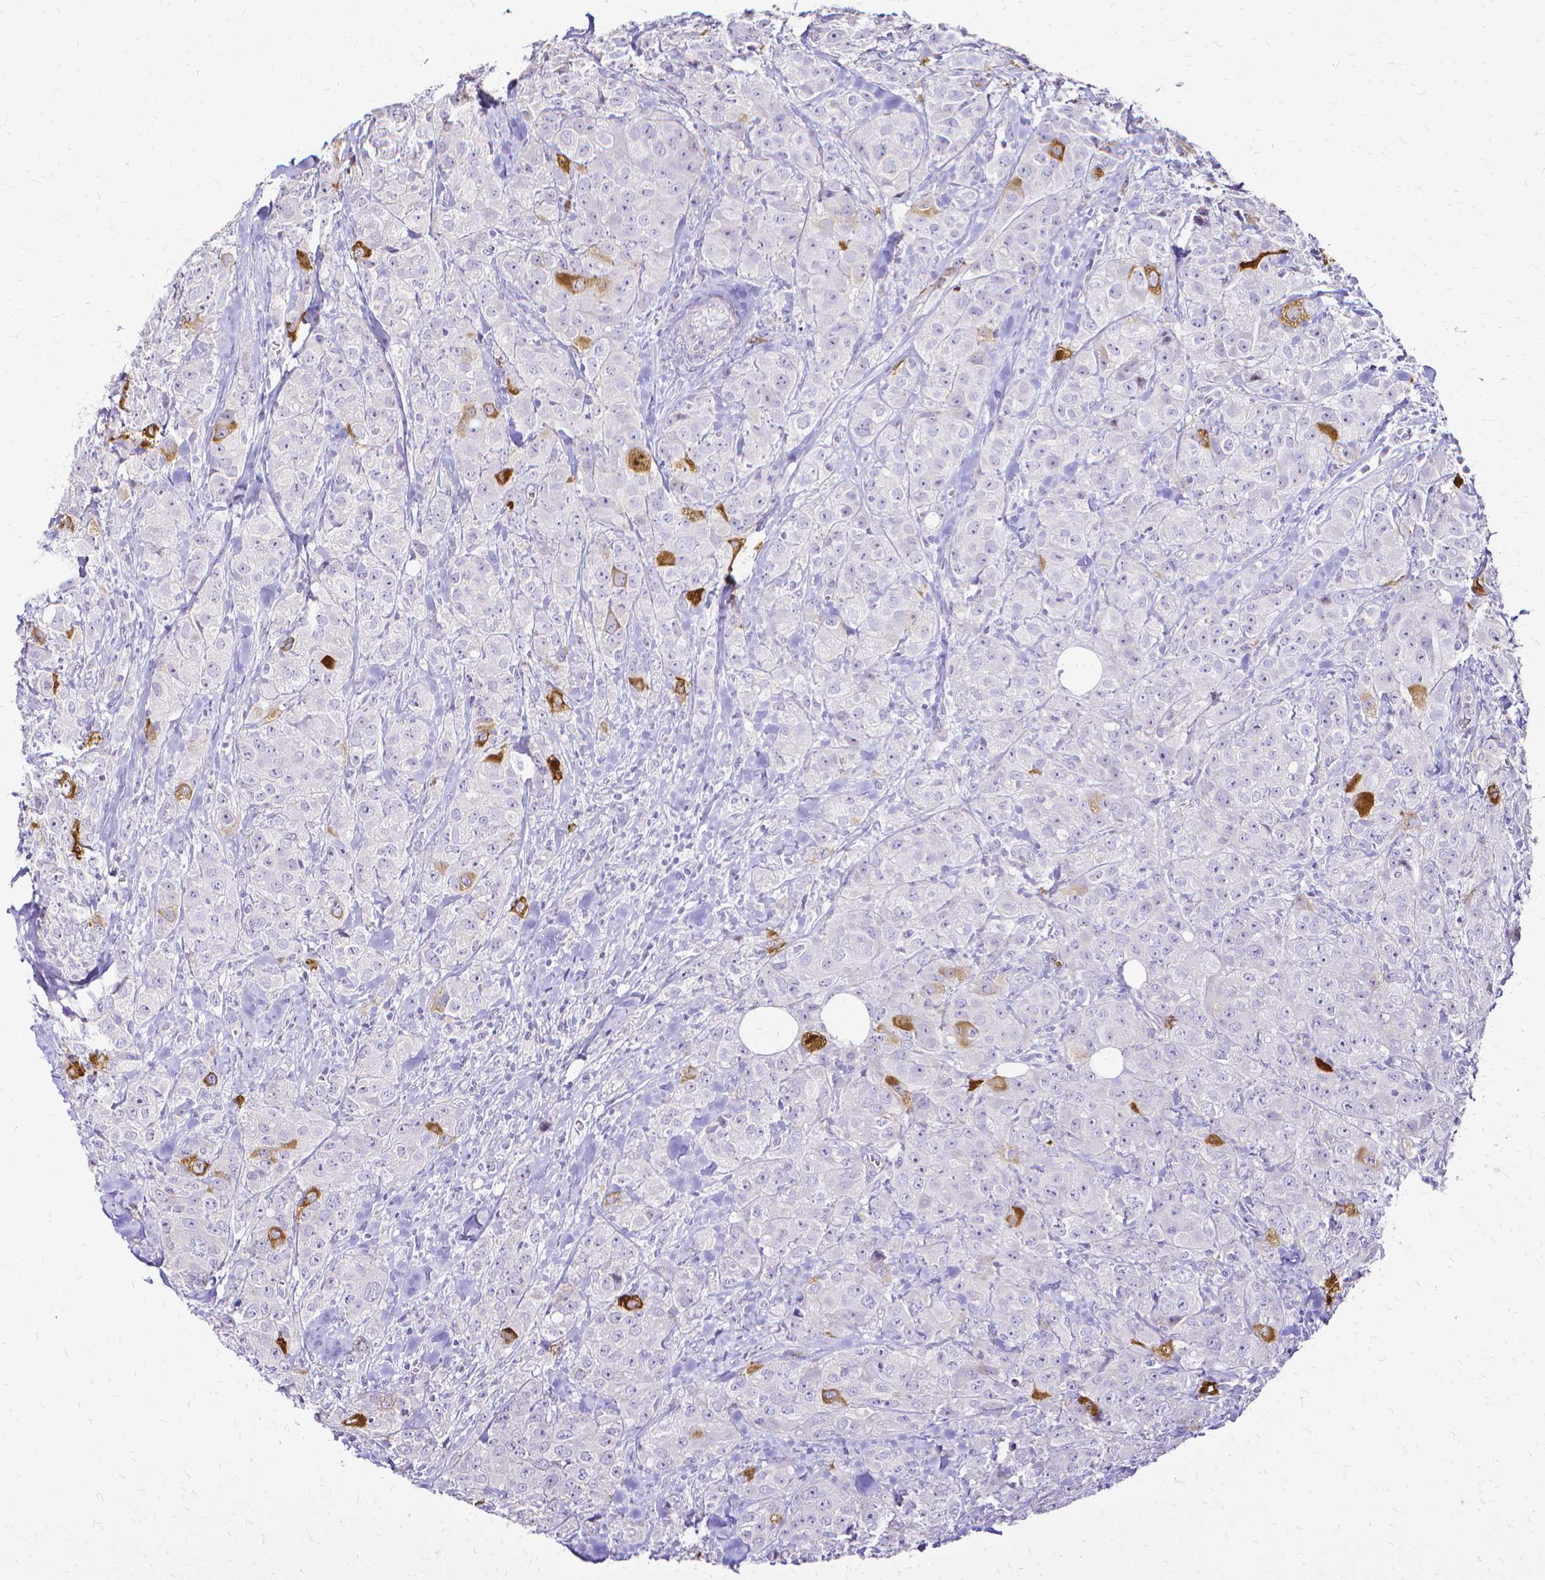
{"staining": {"intensity": "strong", "quantity": "<25%", "location": "cytoplasmic/membranous"}, "tissue": "breast cancer", "cell_type": "Tumor cells", "image_type": "cancer", "snomed": [{"axis": "morphology", "description": "Normal tissue, NOS"}, {"axis": "morphology", "description": "Duct carcinoma"}, {"axis": "topography", "description": "Breast"}], "caption": "This micrograph displays immunohistochemistry (IHC) staining of invasive ductal carcinoma (breast), with medium strong cytoplasmic/membranous staining in approximately <25% of tumor cells.", "gene": "CCNB1", "patient": {"sex": "female", "age": 43}}